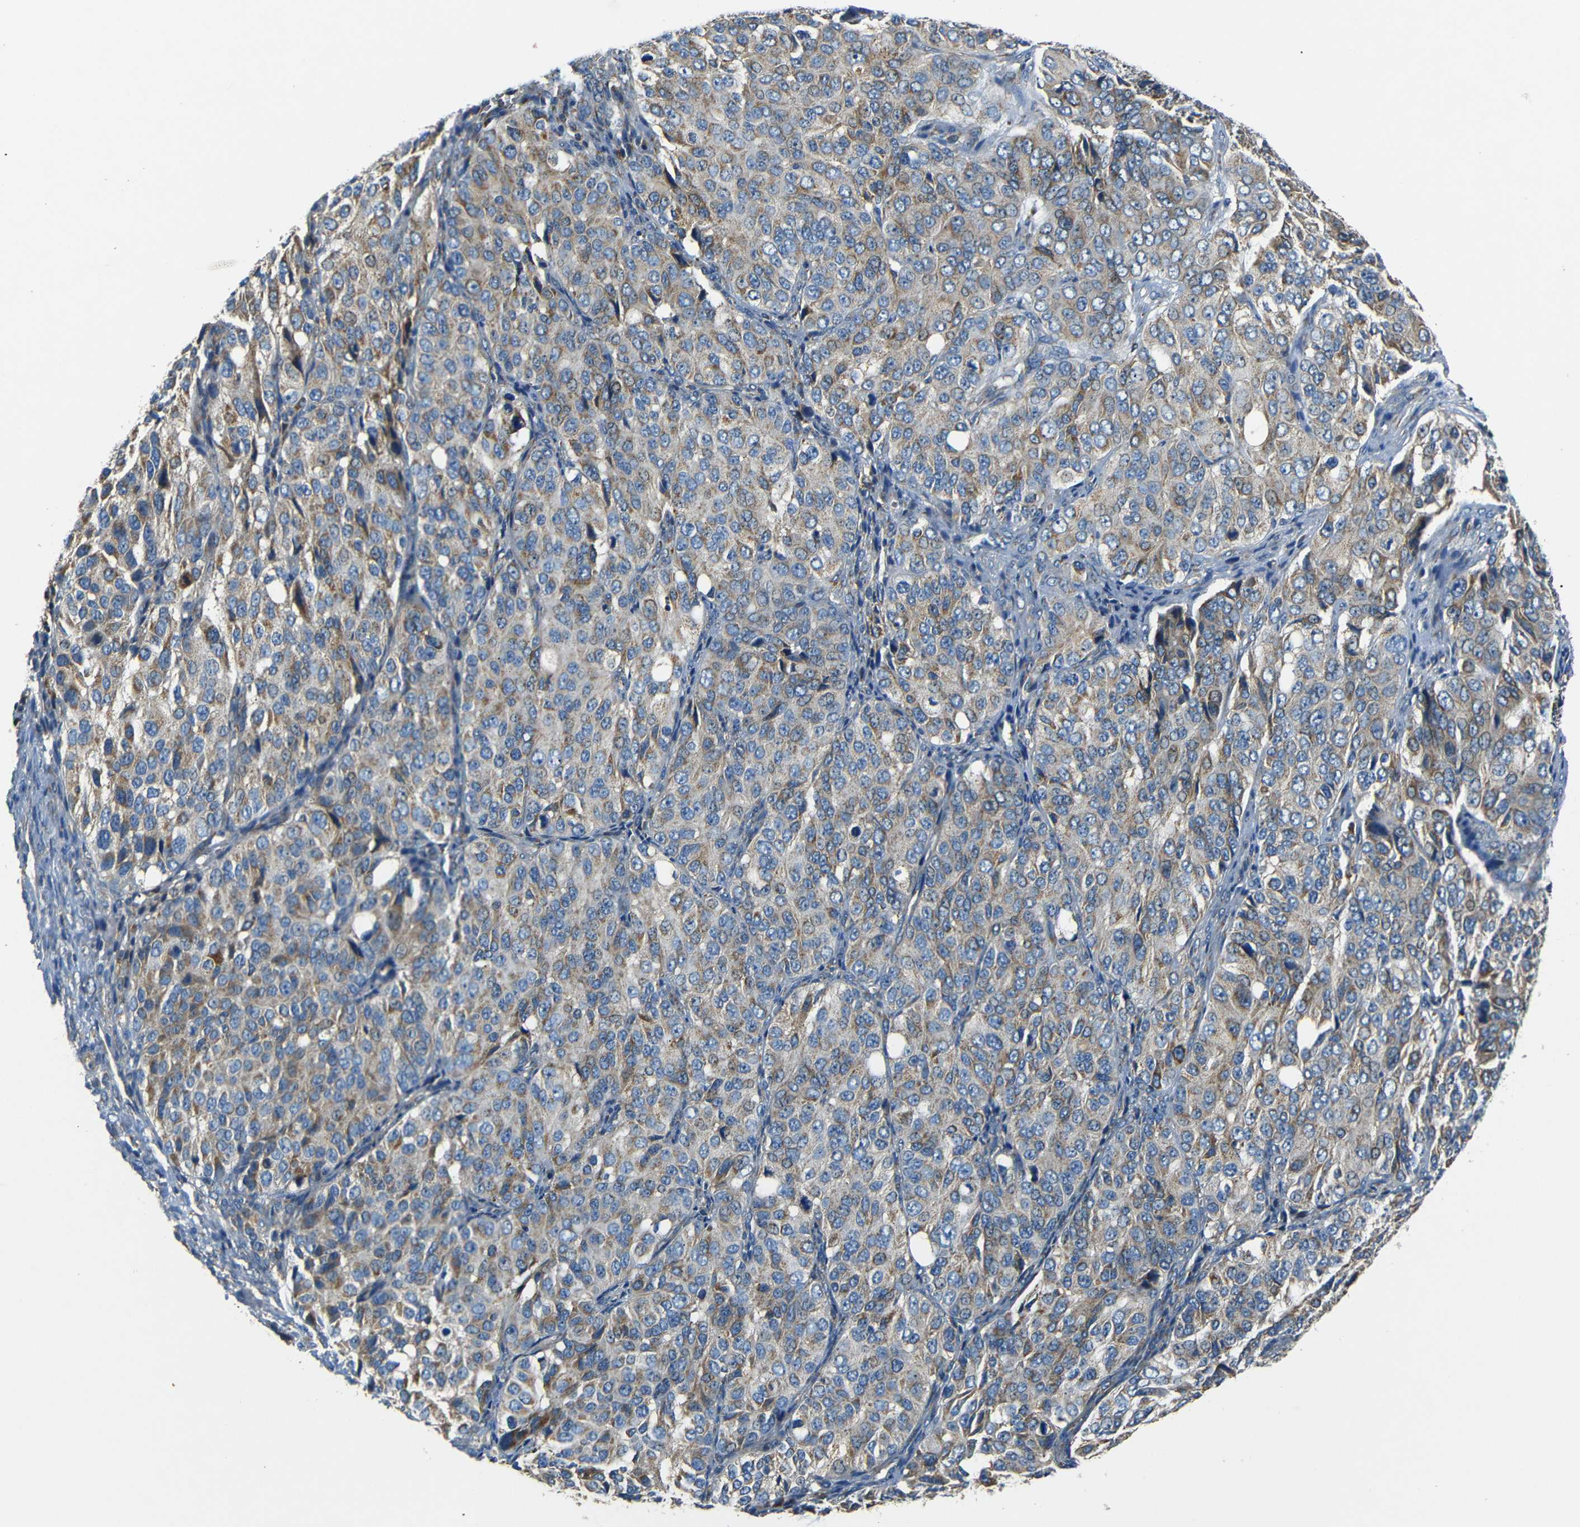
{"staining": {"intensity": "moderate", "quantity": "25%-75%", "location": "cytoplasmic/membranous"}, "tissue": "ovarian cancer", "cell_type": "Tumor cells", "image_type": "cancer", "snomed": [{"axis": "morphology", "description": "Carcinoma, endometroid"}, {"axis": "topography", "description": "Ovary"}], "caption": "The histopathology image shows immunohistochemical staining of endometroid carcinoma (ovarian). There is moderate cytoplasmic/membranous expression is appreciated in about 25%-75% of tumor cells.", "gene": "NETO2", "patient": {"sex": "female", "age": 51}}